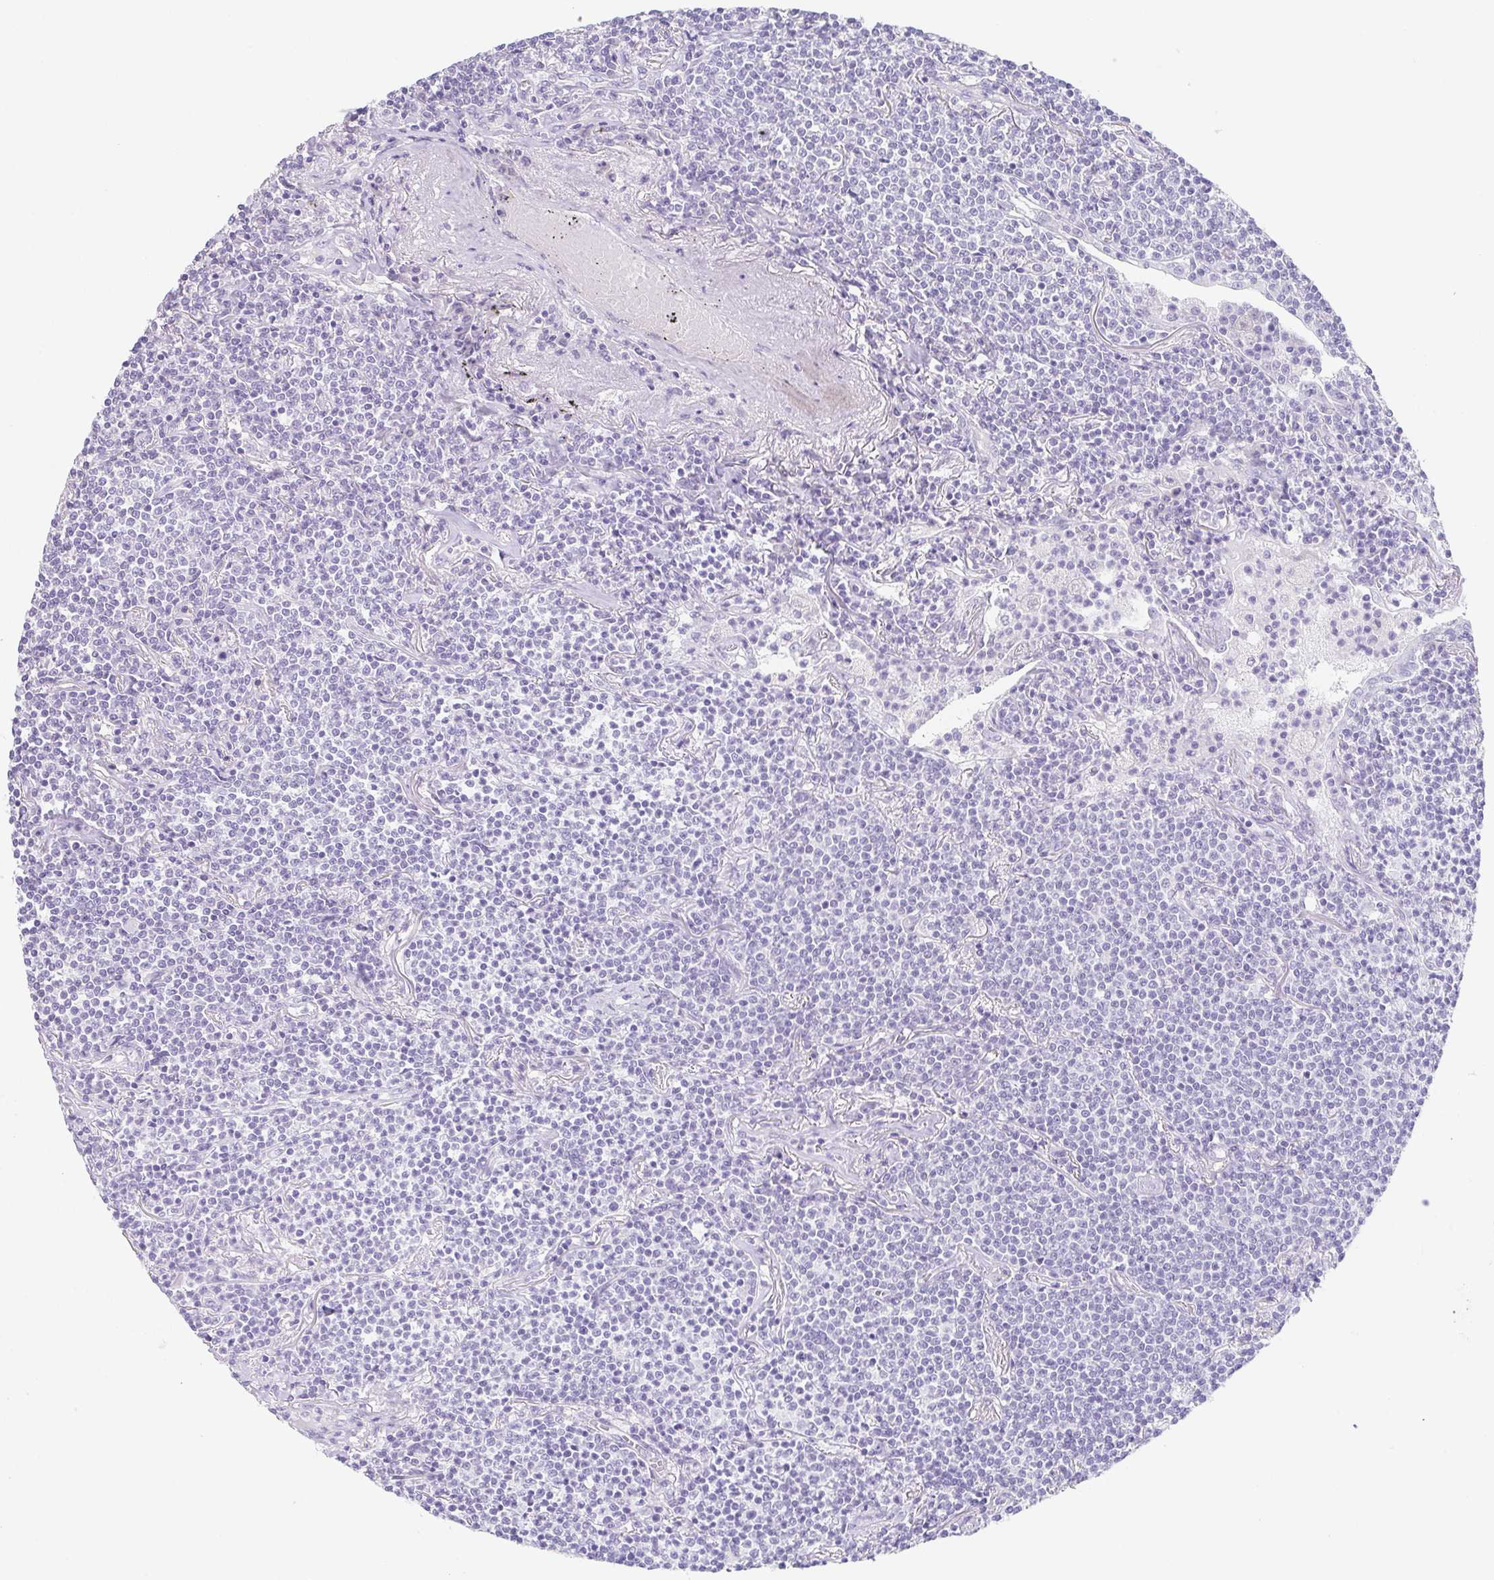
{"staining": {"intensity": "negative", "quantity": "none", "location": "none"}, "tissue": "lymphoma", "cell_type": "Tumor cells", "image_type": "cancer", "snomed": [{"axis": "morphology", "description": "Malignant lymphoma, non-Hodgkin's type, Low grade"}, {"axis": "topography", "description": "Lung"}], "caption": "There is no significant expression in tumor cells of lymphoma.", "gene": "HDGFL1", "patient": {"sex": "female", "age": 71}}